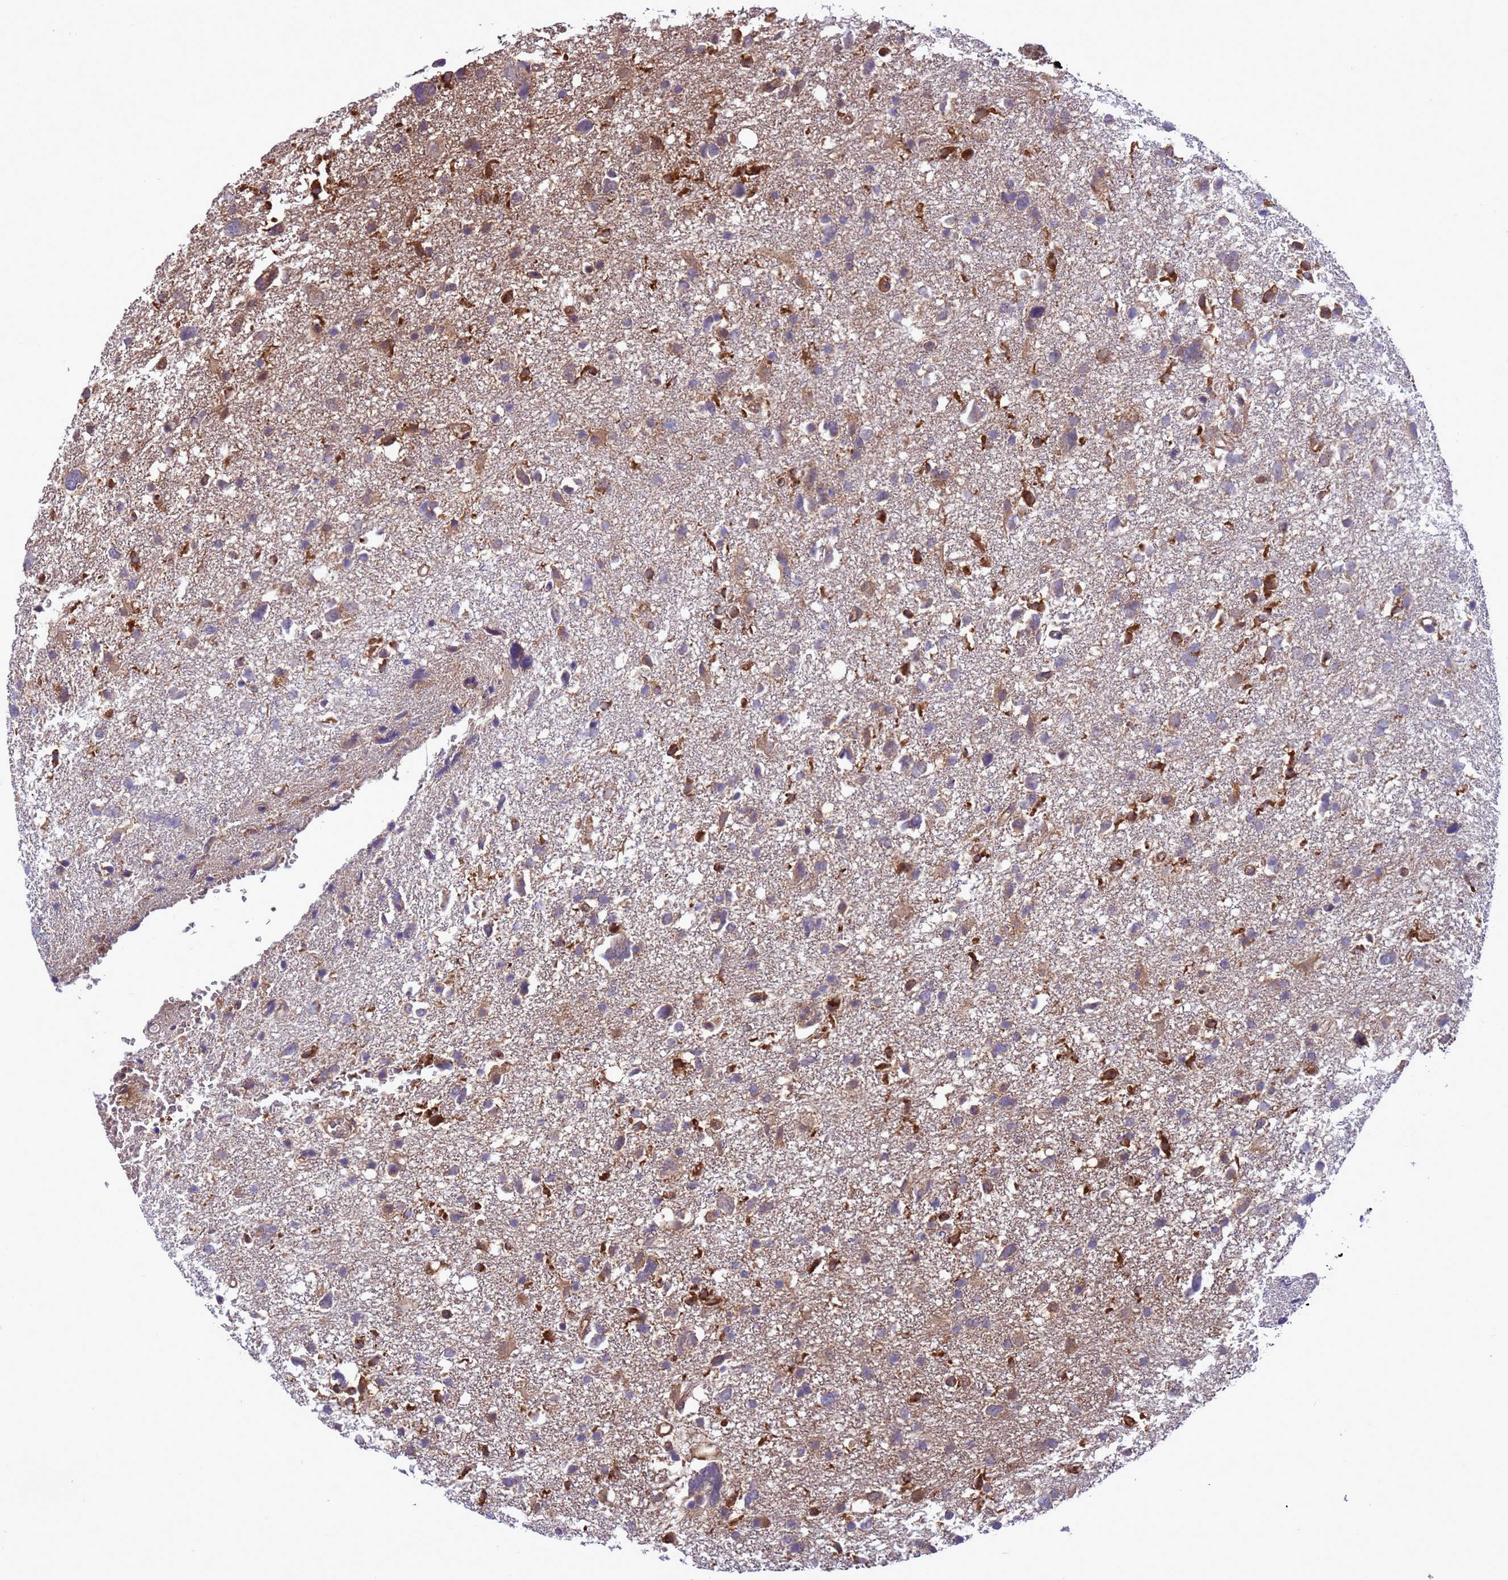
{"staining": {"intensity": "strong", "quantity": "<25%", "location": "cytoplasmic/membranous"}, "tissue": "glioma", "cell_type": "Tumor cells", "image_type": "cancer", "snomed": [{"axis": "morphology", "description": "Glioma, malignant, High grade"}, {"axis": "topography", "description": "Brain"}], "caption": "Immunohistochemistry (IHC) of human high-grade glioma (malignant) demonstrates medium levels of strong cytoplasmic/membranous positivity in approximately <25% of tumor cells. (Brightfield microscopy of DAB IHC at high magnification).", "gene": "ARHGAP12", "patient": {"sex": "male", "age": 61}}